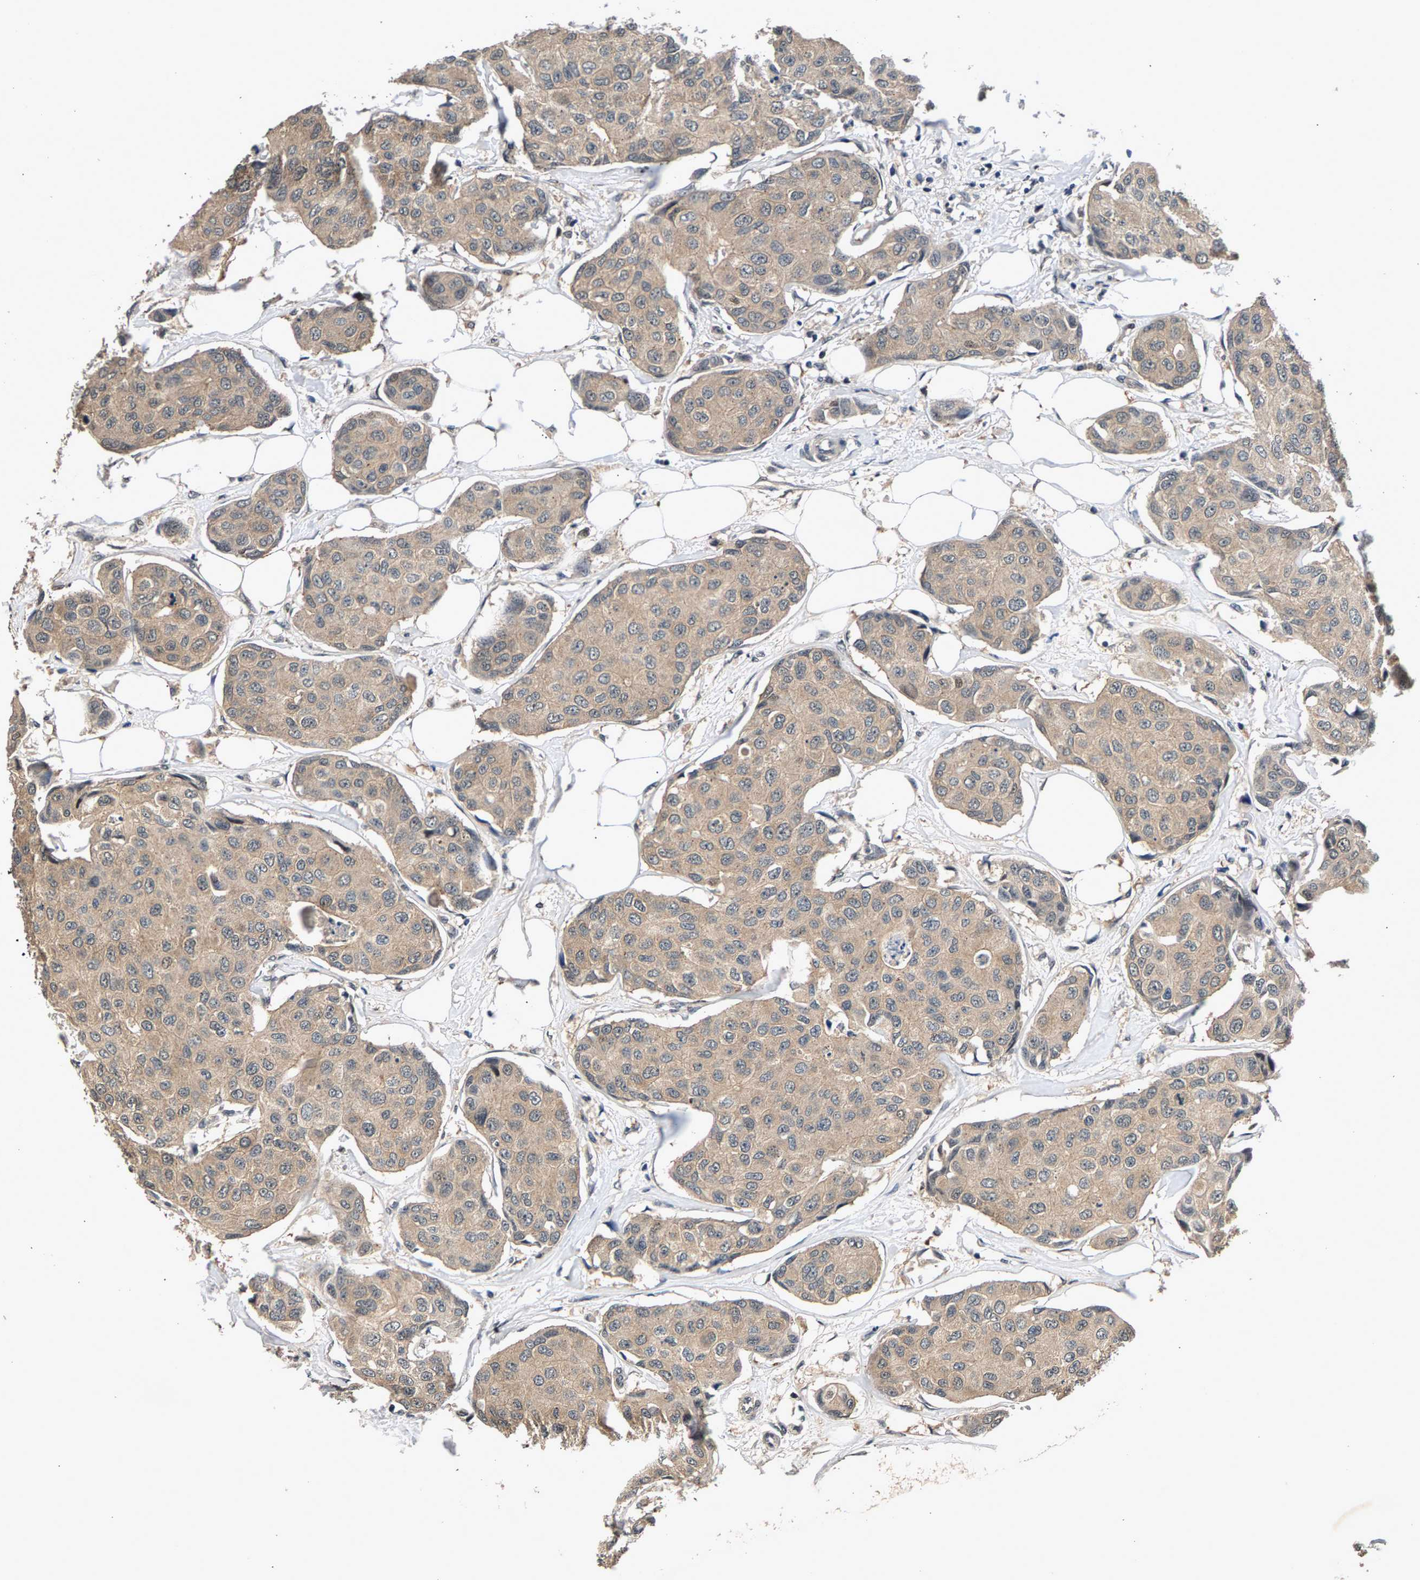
{"staining": {"intensity": "weak", "quantity": ">75%", "location": "cytoplasmic/membranous"}, "tissue": "breast cancer", "cell_type": "Tumor cells", "image_type": "cancer", "snomed": [{"axis": "morphology", "description": "Duct carcinoma"}, {"axis": "topography", "description": "Breast"}], "caption": "Weak cytoplasmic/membranous positivity for a protein is identified in about >75% of tumor cells of breast cancer (intraductal carcinoma) using immunohistochemistry (IHC).", "gene": "RBM33", "patient": {"sex": "female", "age": 80}}